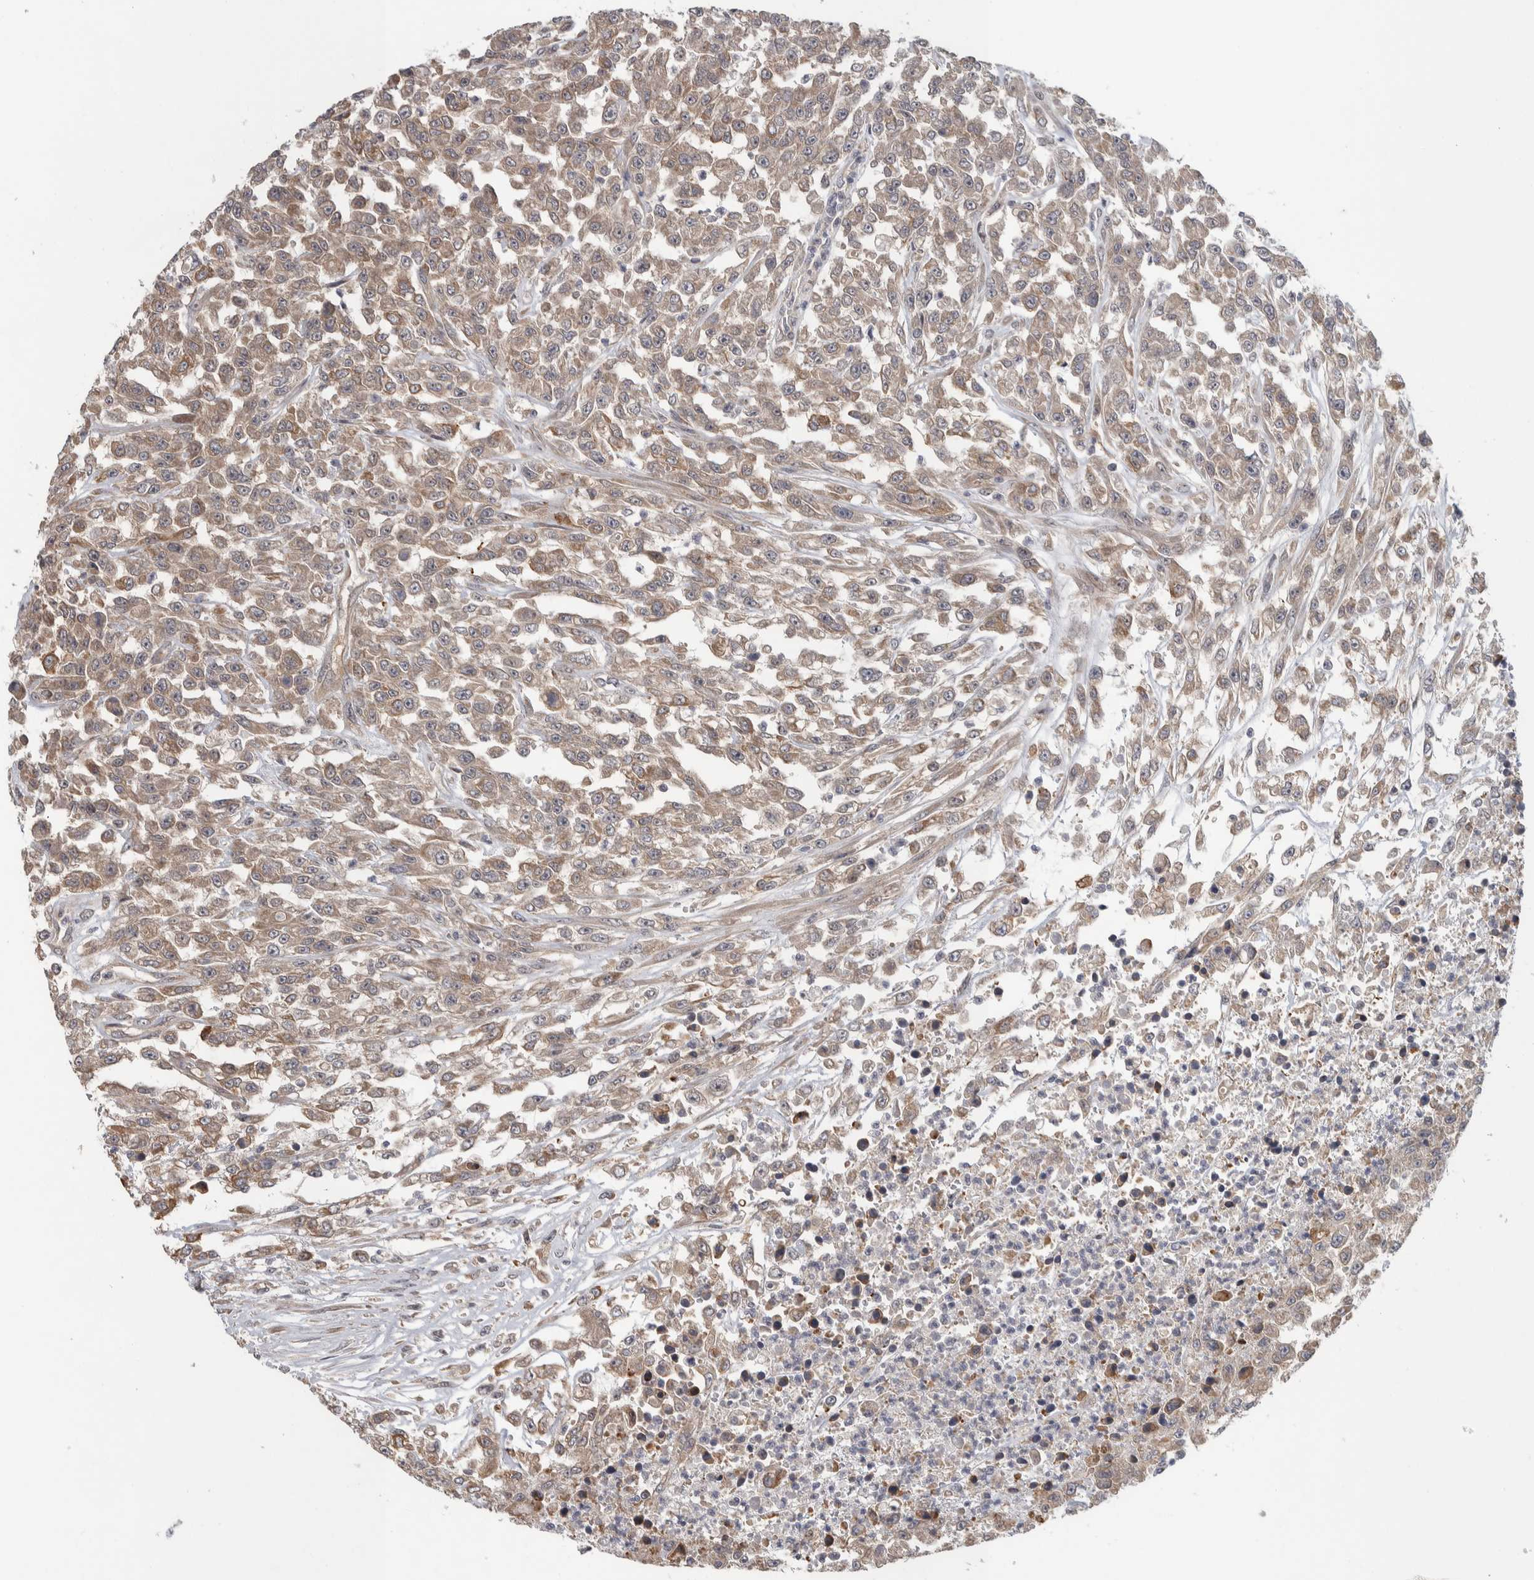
{"staining": {"intensity": "weak", "quantity": ">75%", "location": "cytoplasmic/membranous"}, "tissue": "urothelial cancer", "cell_type": "Tumor cells", "image_type": "cancer", "snomed": [{"axis": "morphology", "description": "Urothelial carcinoma, High grade"}, {"axis": "topography", "description": "Urinary bladder"}], "caption": "About >75% of tumor cells in high-grade urothelial carcinoma display weak cytoplasmic/membranous protein expression as visualized by brown immunohistochemical staining.", "gene": "TBC1D31", "patient": {"sex": "male", "age": 46}}